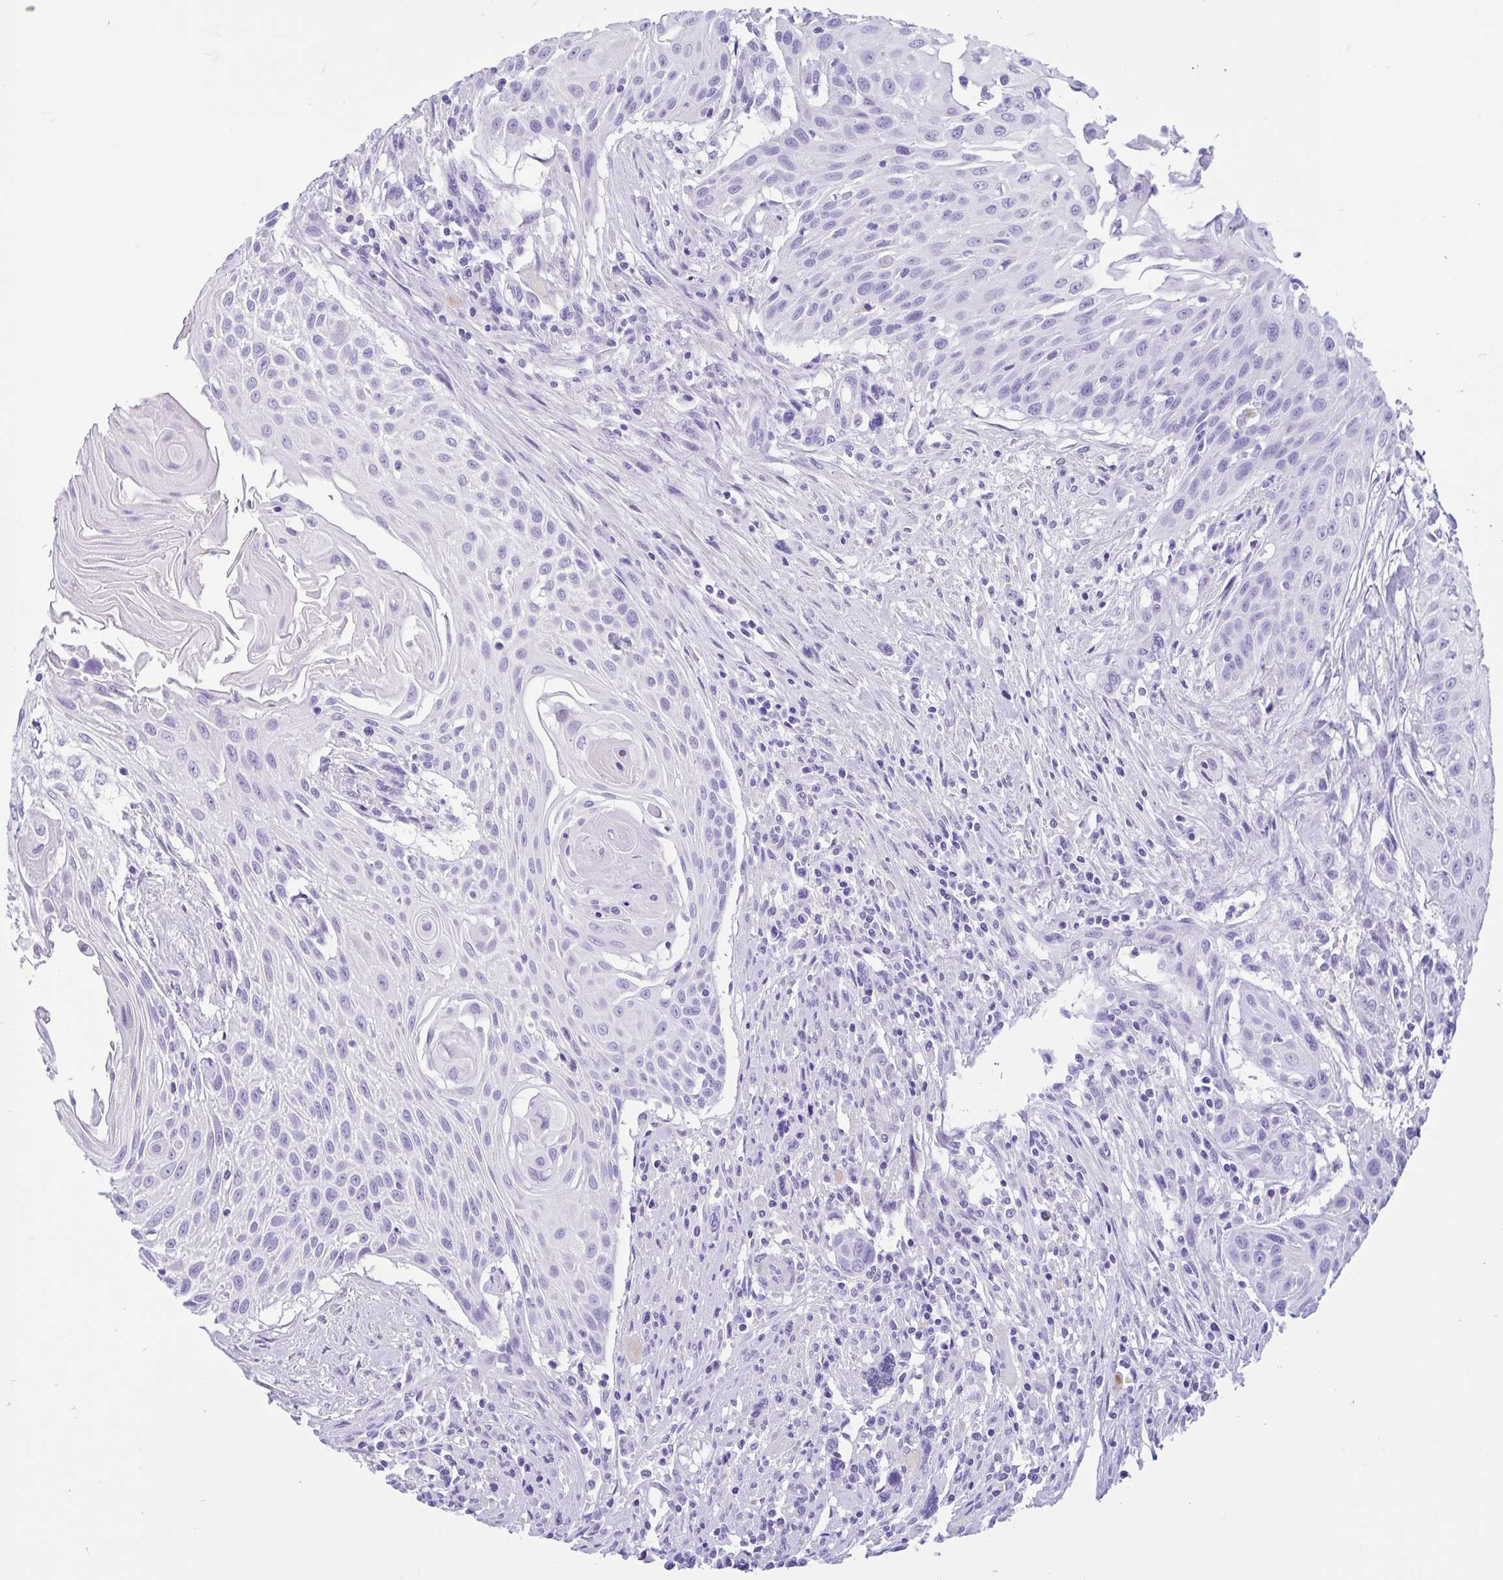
{"staining": {"intensity": "negative", "quantity": "none", "location": "none"}, "tissue": "head and neck cancer", "cell_type": "Tumor cells", "image_type": "cancer", "snomed": [{"axis": "morphology", "description": "Squamous cell carcinoma, NOS"}, {"axis": "topography", "description": "Lymph node"}, {"axis": "topography", "description": "Salivary gland"}, {"axis": "topography", "description": "Head-Neck"}], "caption": "Immunohistochemistry of human squamous cell carcinoma (head and neck) shows no staining in tumor cells.", "gene": "IAPP", "patient": {"sex": "female", "age": 74}}